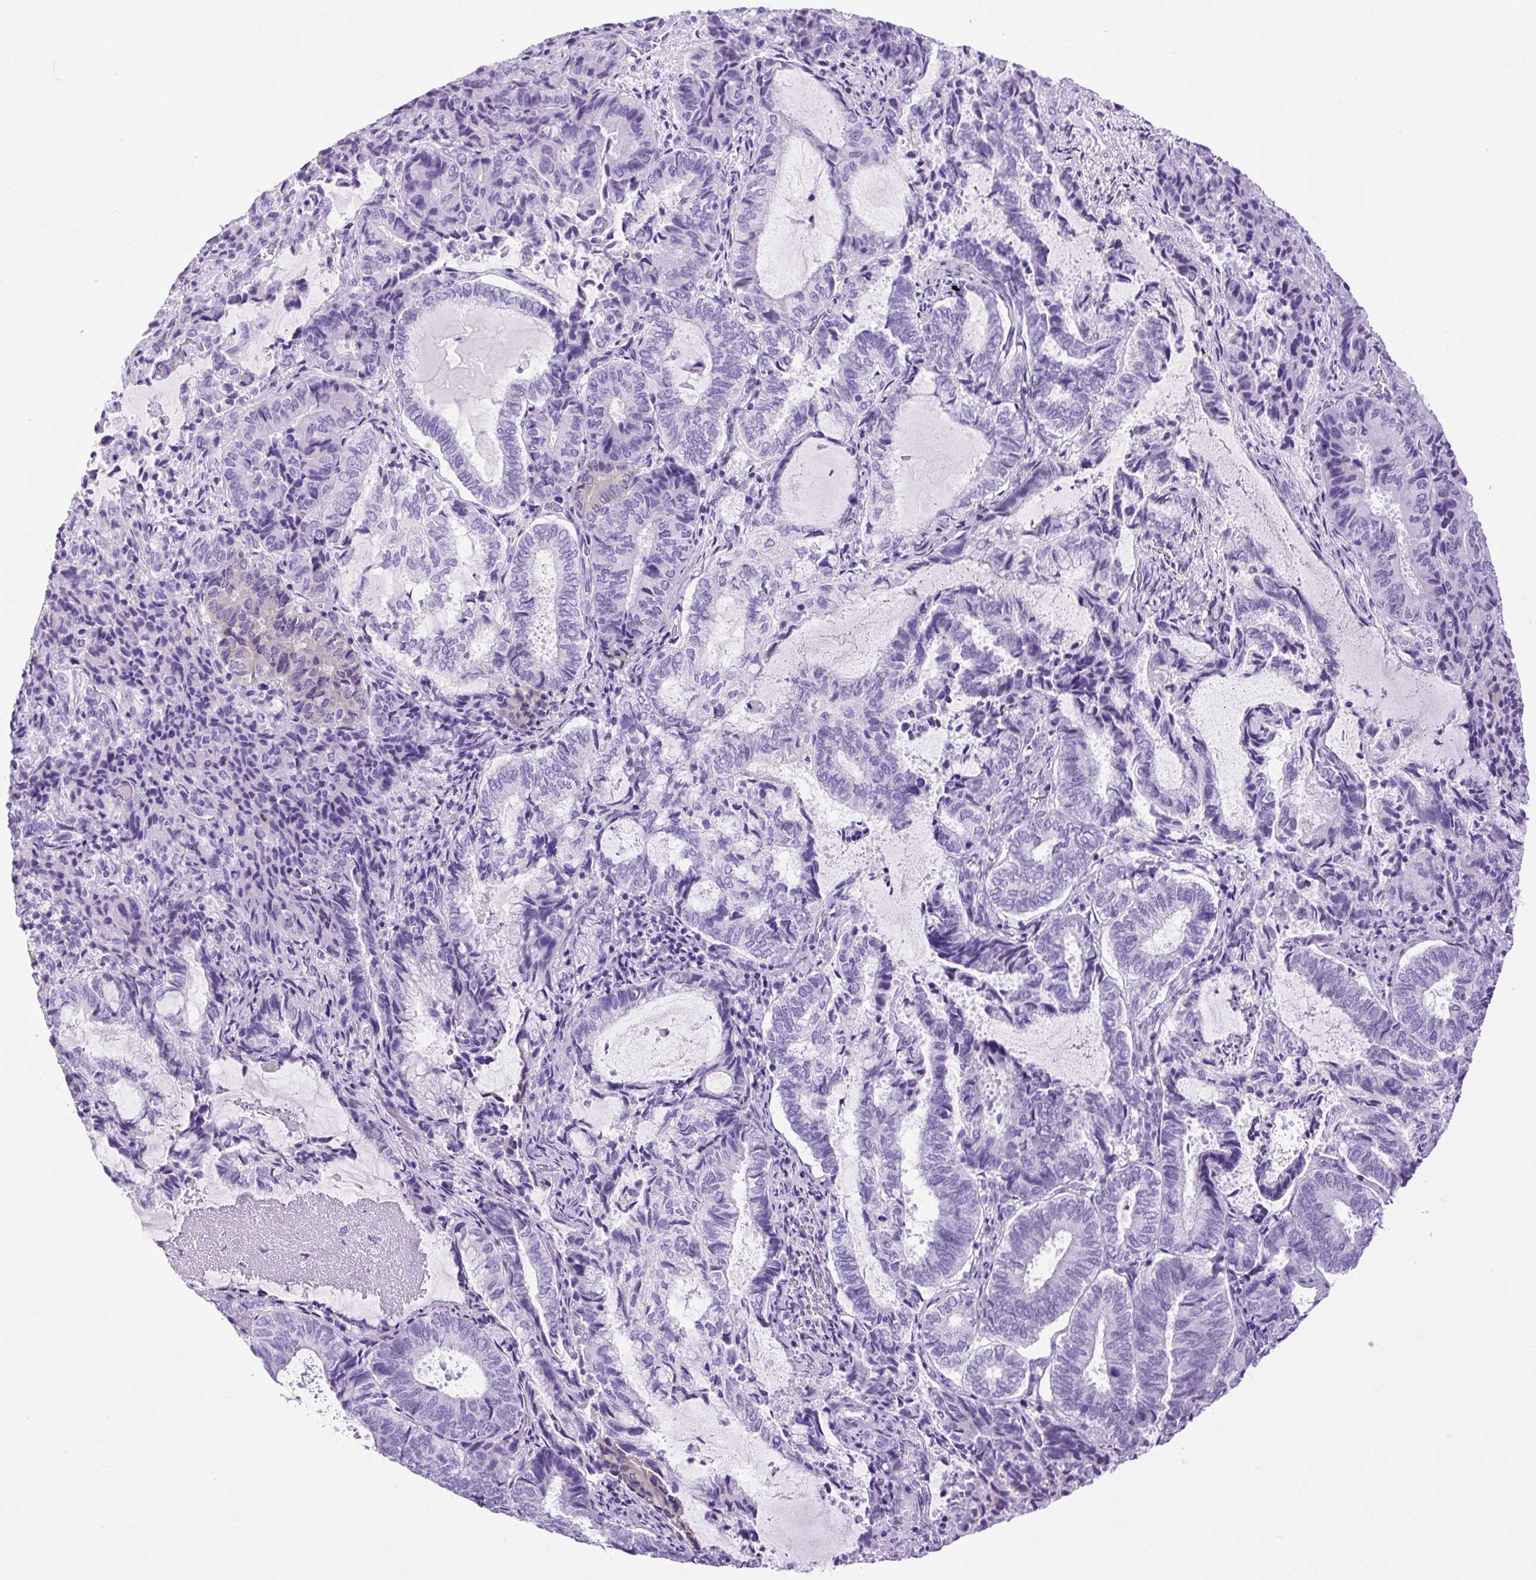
{"staining": {"intensity": "negative", "quantity": "none", "location": "none"}, "tissue": "endometrial cancer", "cell_type": "Tumor cells", "image_type": "cancer", "snomed": [{"axis": "morphology", "description": "Adenocarcinoma, NOS"}, {"axis": "topography", "description": "Endometrium"}], "caption": "This micrograph is of endometrial cancer (adenocarcinoma) stained with immunohistochemistry to label a protein in brown with the nuclei are counter-stained blue. There is no positivity in tumor cells.", "gene": "PDIA2", "patient": {"sex": "female", "age": 80}}